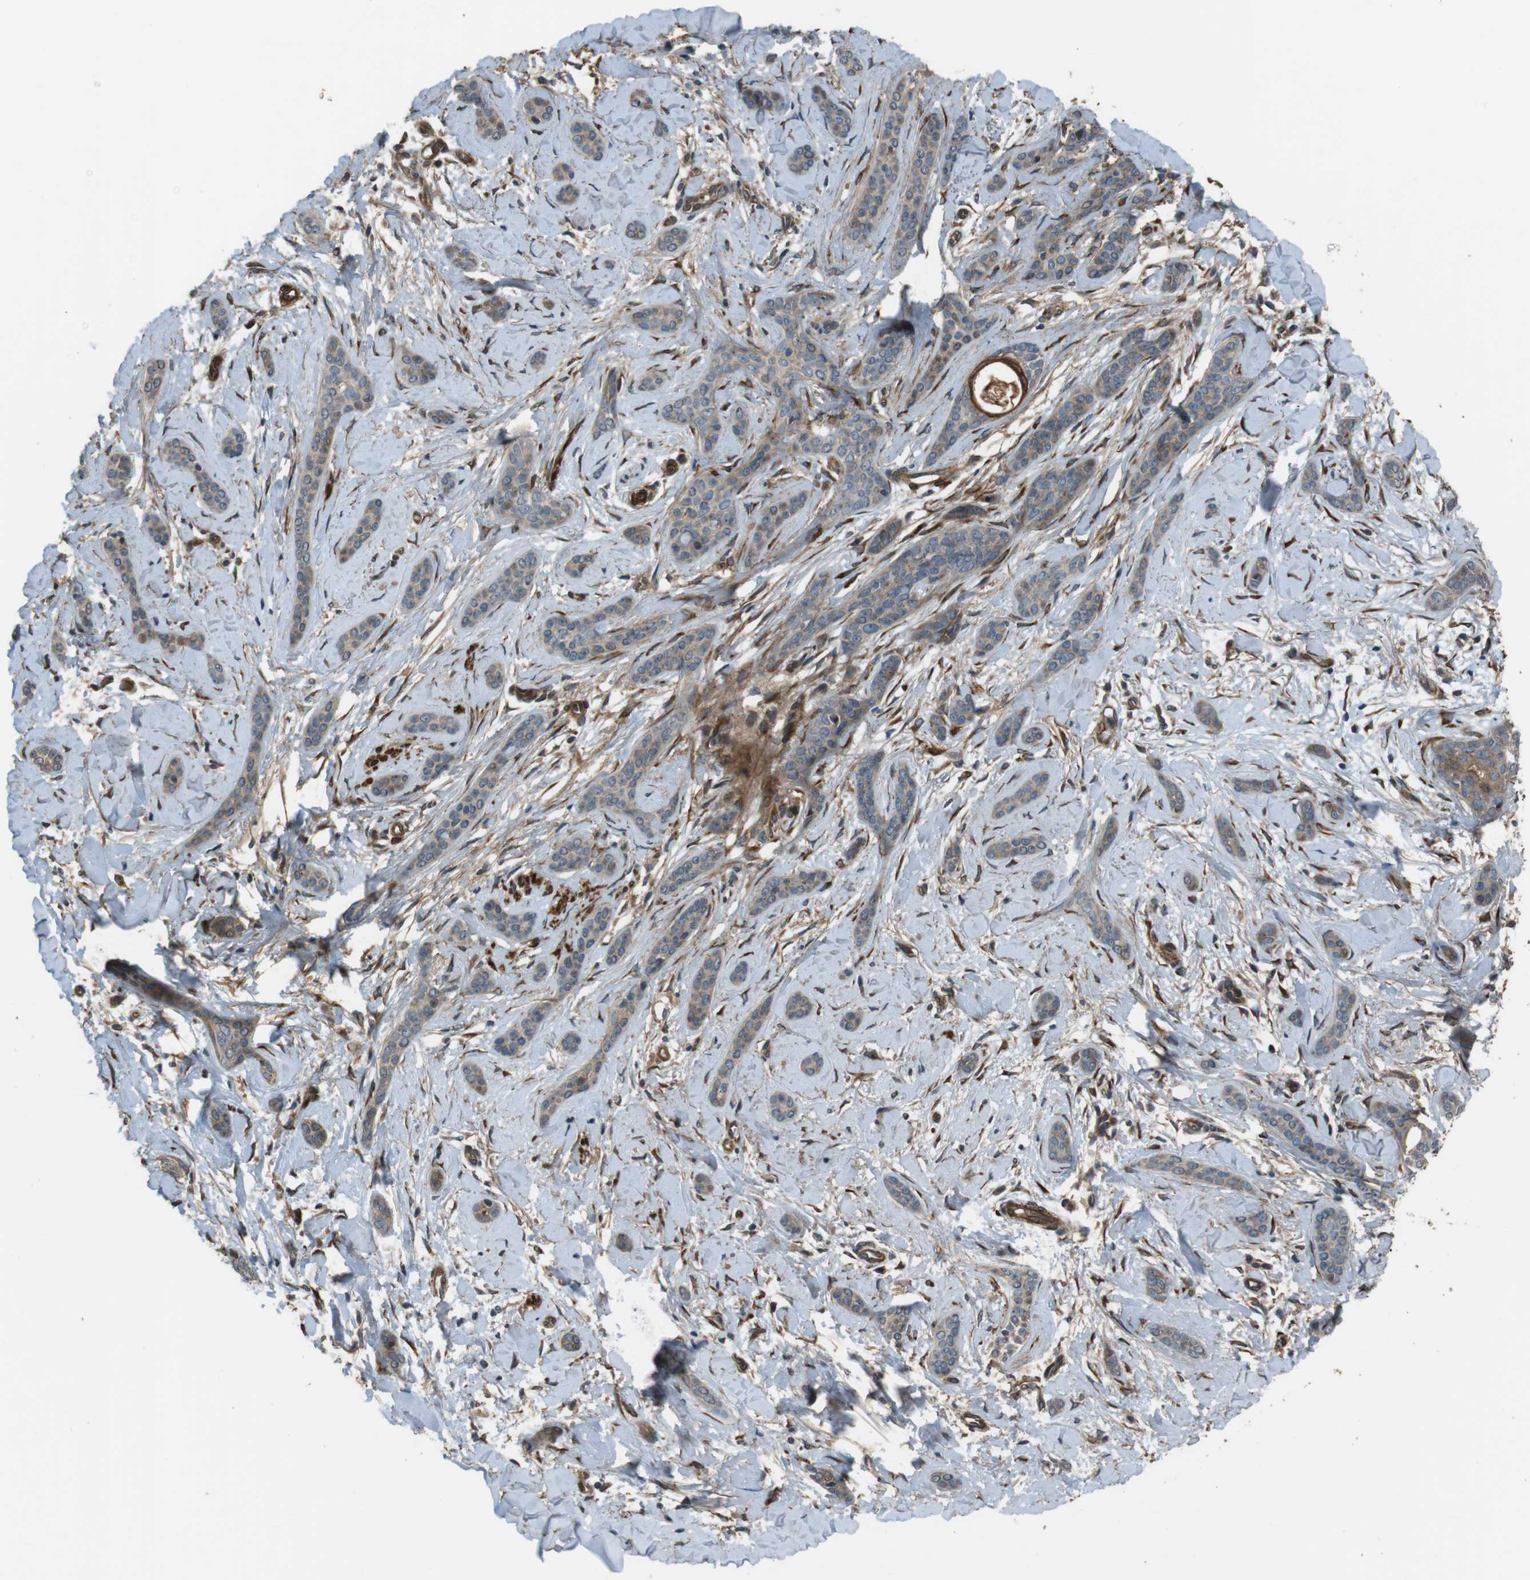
{"staining": {"intensity": "weak", "quantity": "25%-75%", "location": "cytoplasmic/membranous"}, "tissue": "skin cancer", "cell_type": "Tumor cells", "image_type": "cancer", "snomed": [{"axis": "morphology", "description": "Basal cell carcinoma"}, {"axis": "morphology", "description": "Adnexal tumor, benign"}, {"axis": "topography", "description": "Skin"}], "caption": "There is low levels of weak cytoplasmic/membranous expression in tumor cells of skin cancer, as demonstrated by immunohistochemical staining (brown color).", "gene": "MSRB3", "patient": {"sex": "female", "age": 42}}